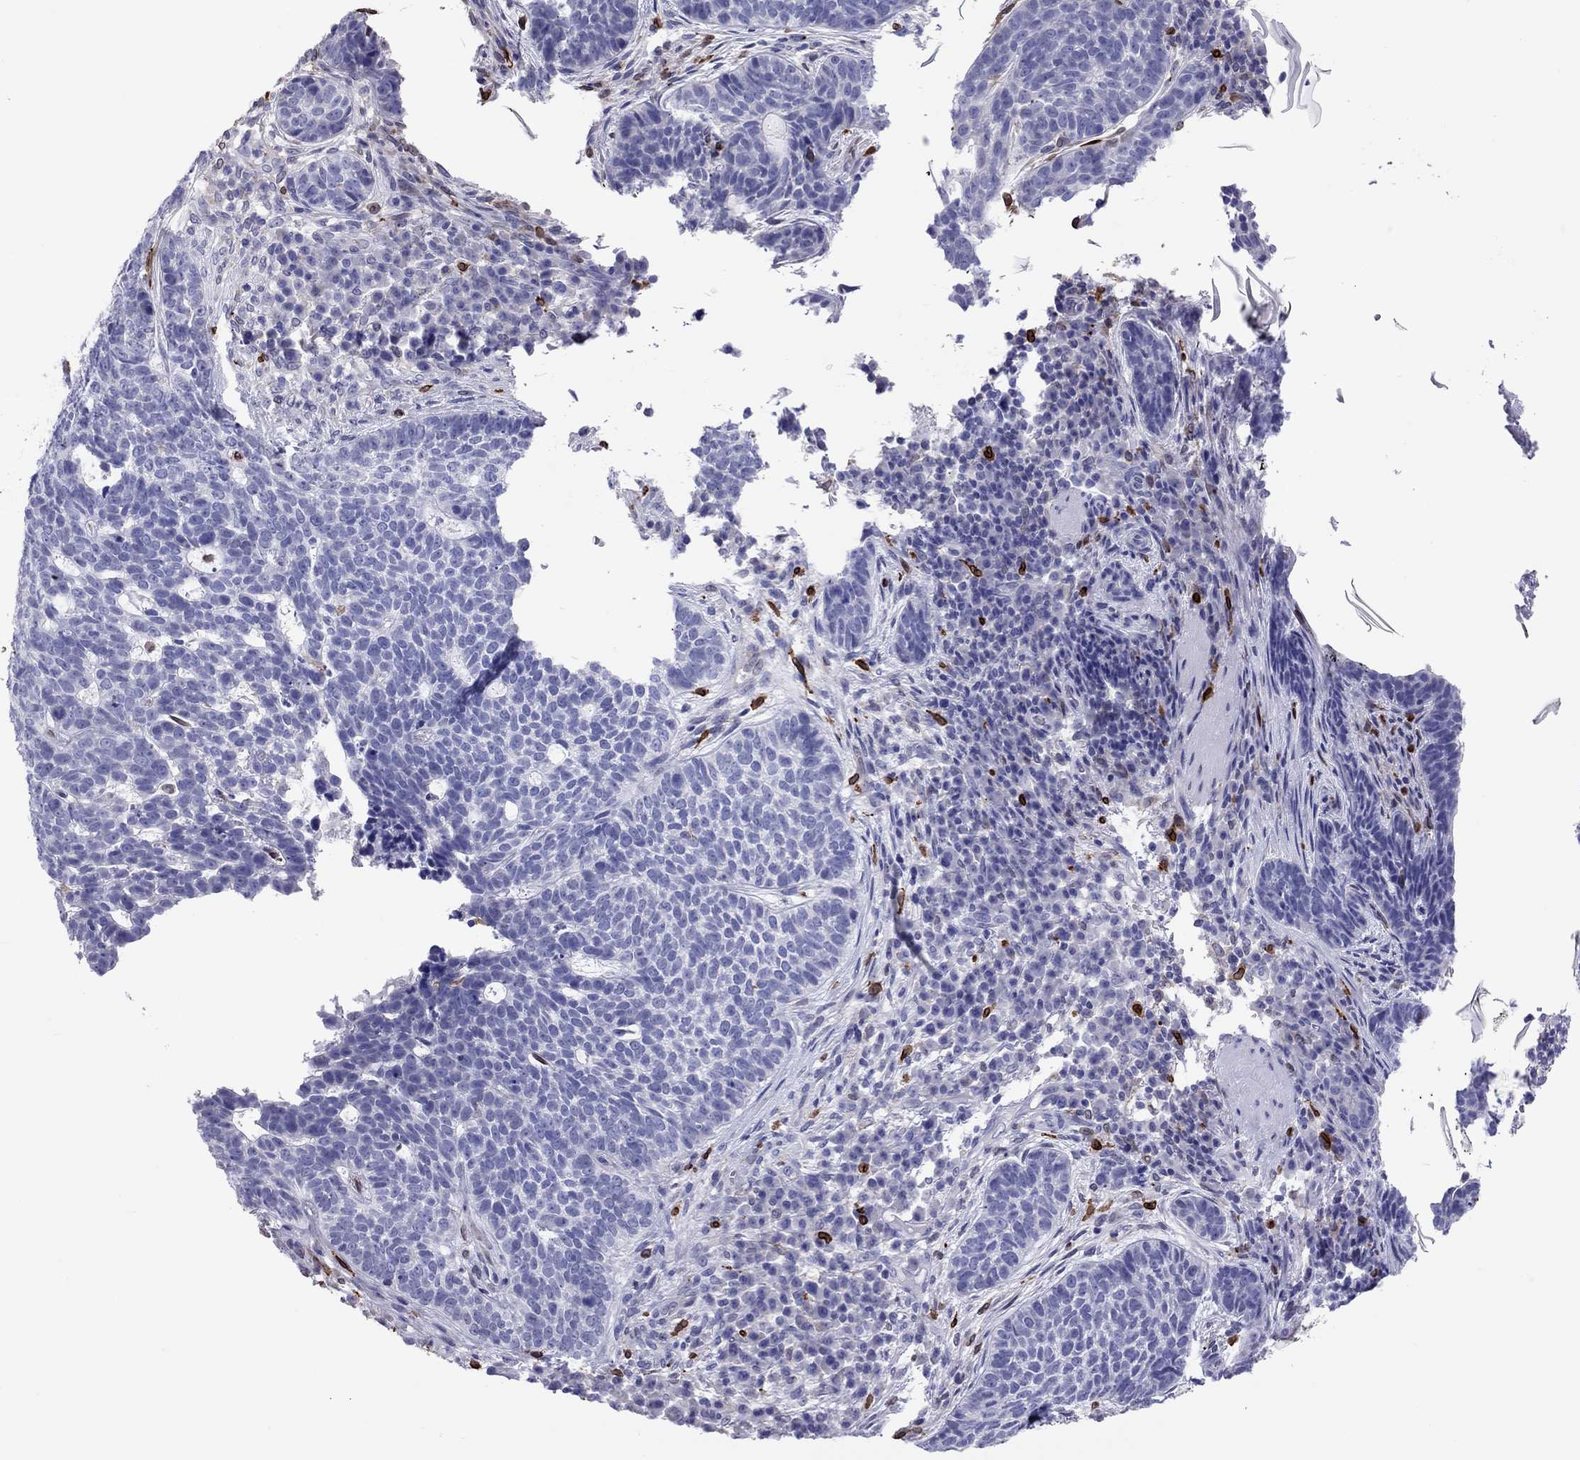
{"staining": {"intensity": "negative", "quantity": "none", "location": "none"}, "tissue": "skin cancer", "cell_type": "Tumor cells", "image_type": "cancer", "snomed": [{"axis": "morphology", "description": "Basal cell carcinoma"}, {"axis": "topography", "description": "Skin"}], "caption": "Immunohistochemistry photomicrograph of human skin cancer stained for a protein (brown), which shows no positivity in tumor cells.", "gene": "ADORA2A", "patient": {"sex": "female", "age": 69}}